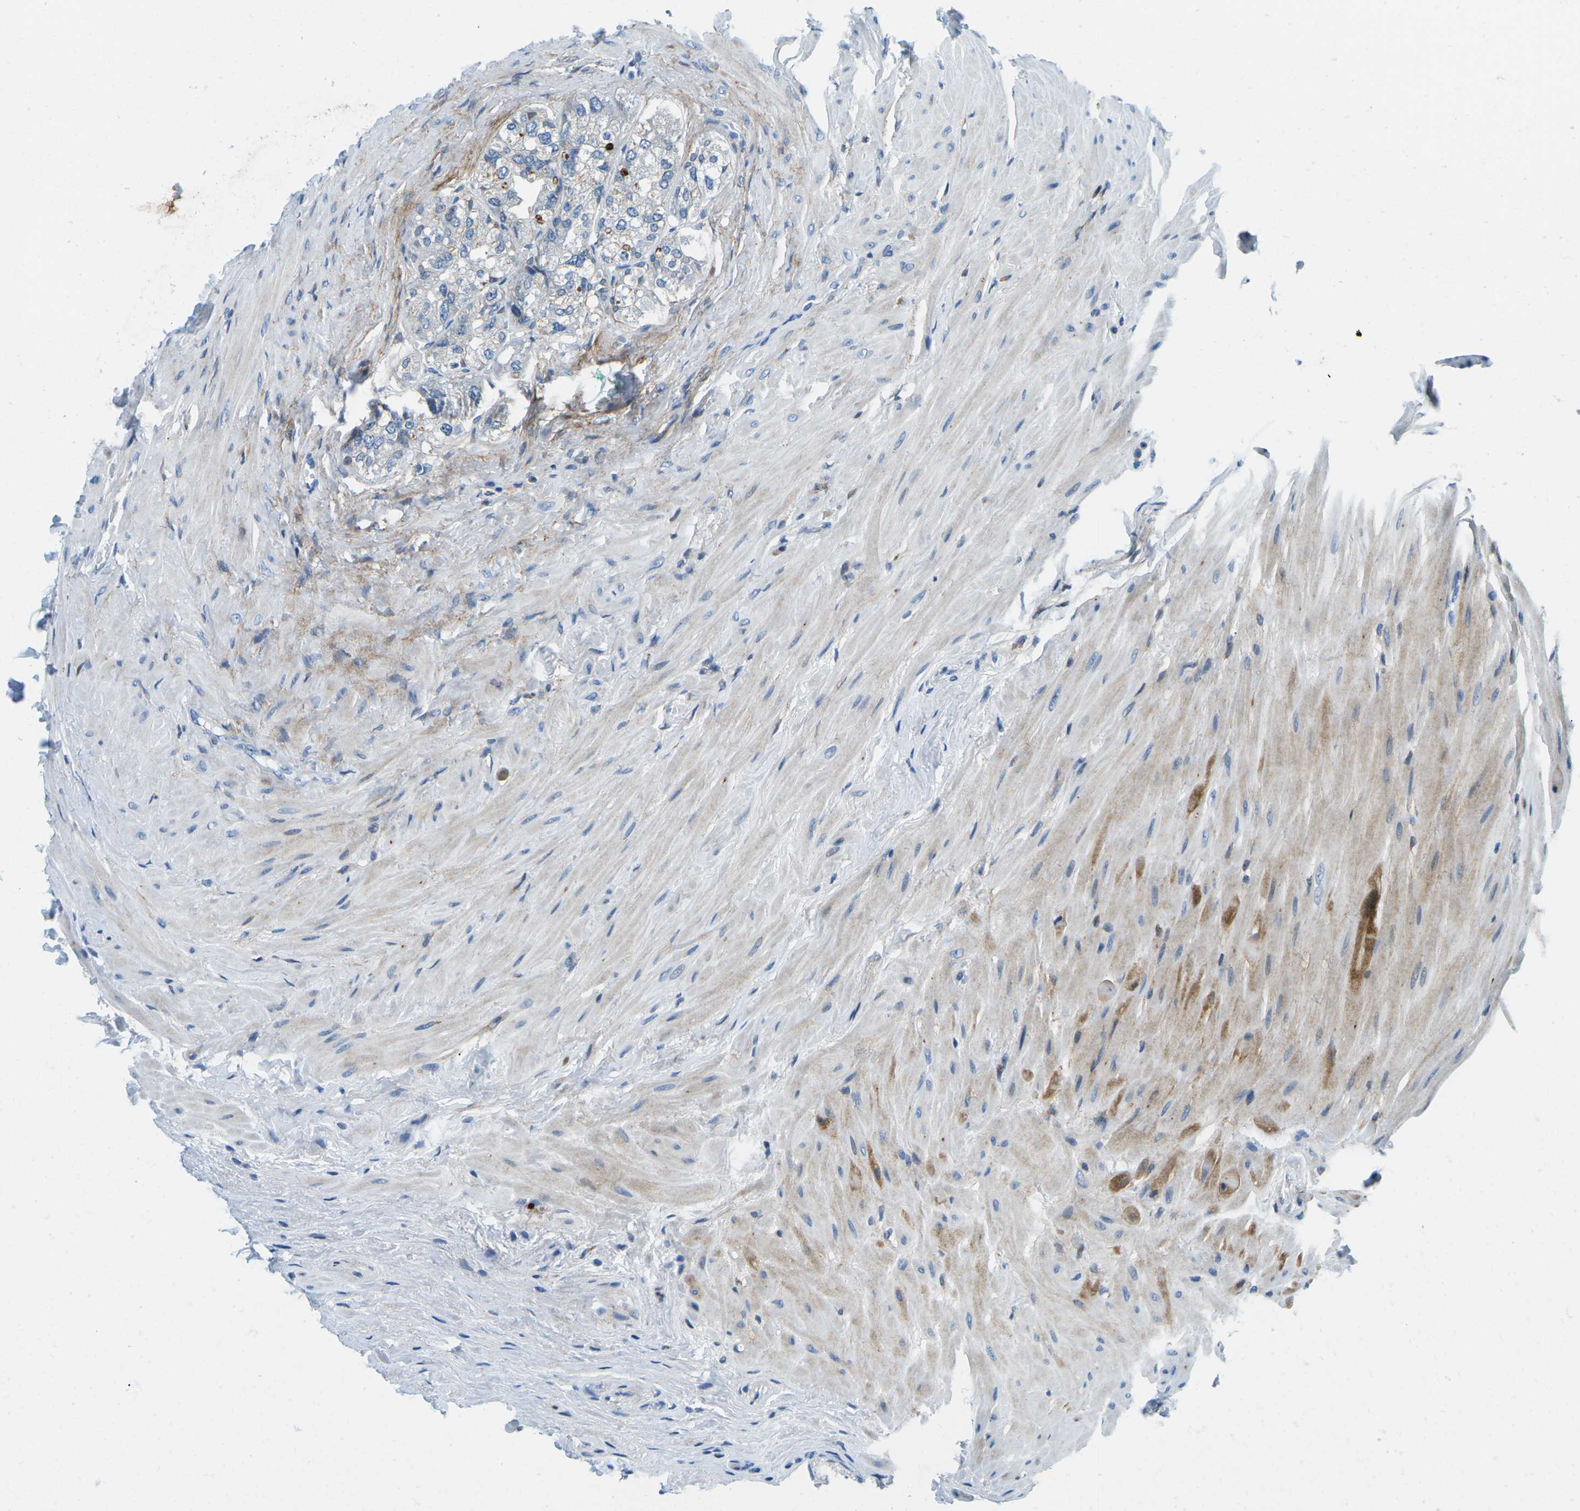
{"staining": {"intensity": "negative", "quantity": "none", "location": "none"}, "tissue": "seminal vesicle", "cell_type": "Glandular cells", "image_type": "normal", "snomed": [{"axis": "morphology", "description": "Normal tissue, NOS"}, {"axis": "topography", "description": "Seminal veicle"}], "caption": "Immunohistochemical staining of unremarkable human seminal vesicle shows no significant staining in glandular cells. The staining is performed using DAB brown chromogen with nuclei counter-stained in using hematoxylin.", "gene": "CFB", "patient": {"sex": "male", "age": 68}}